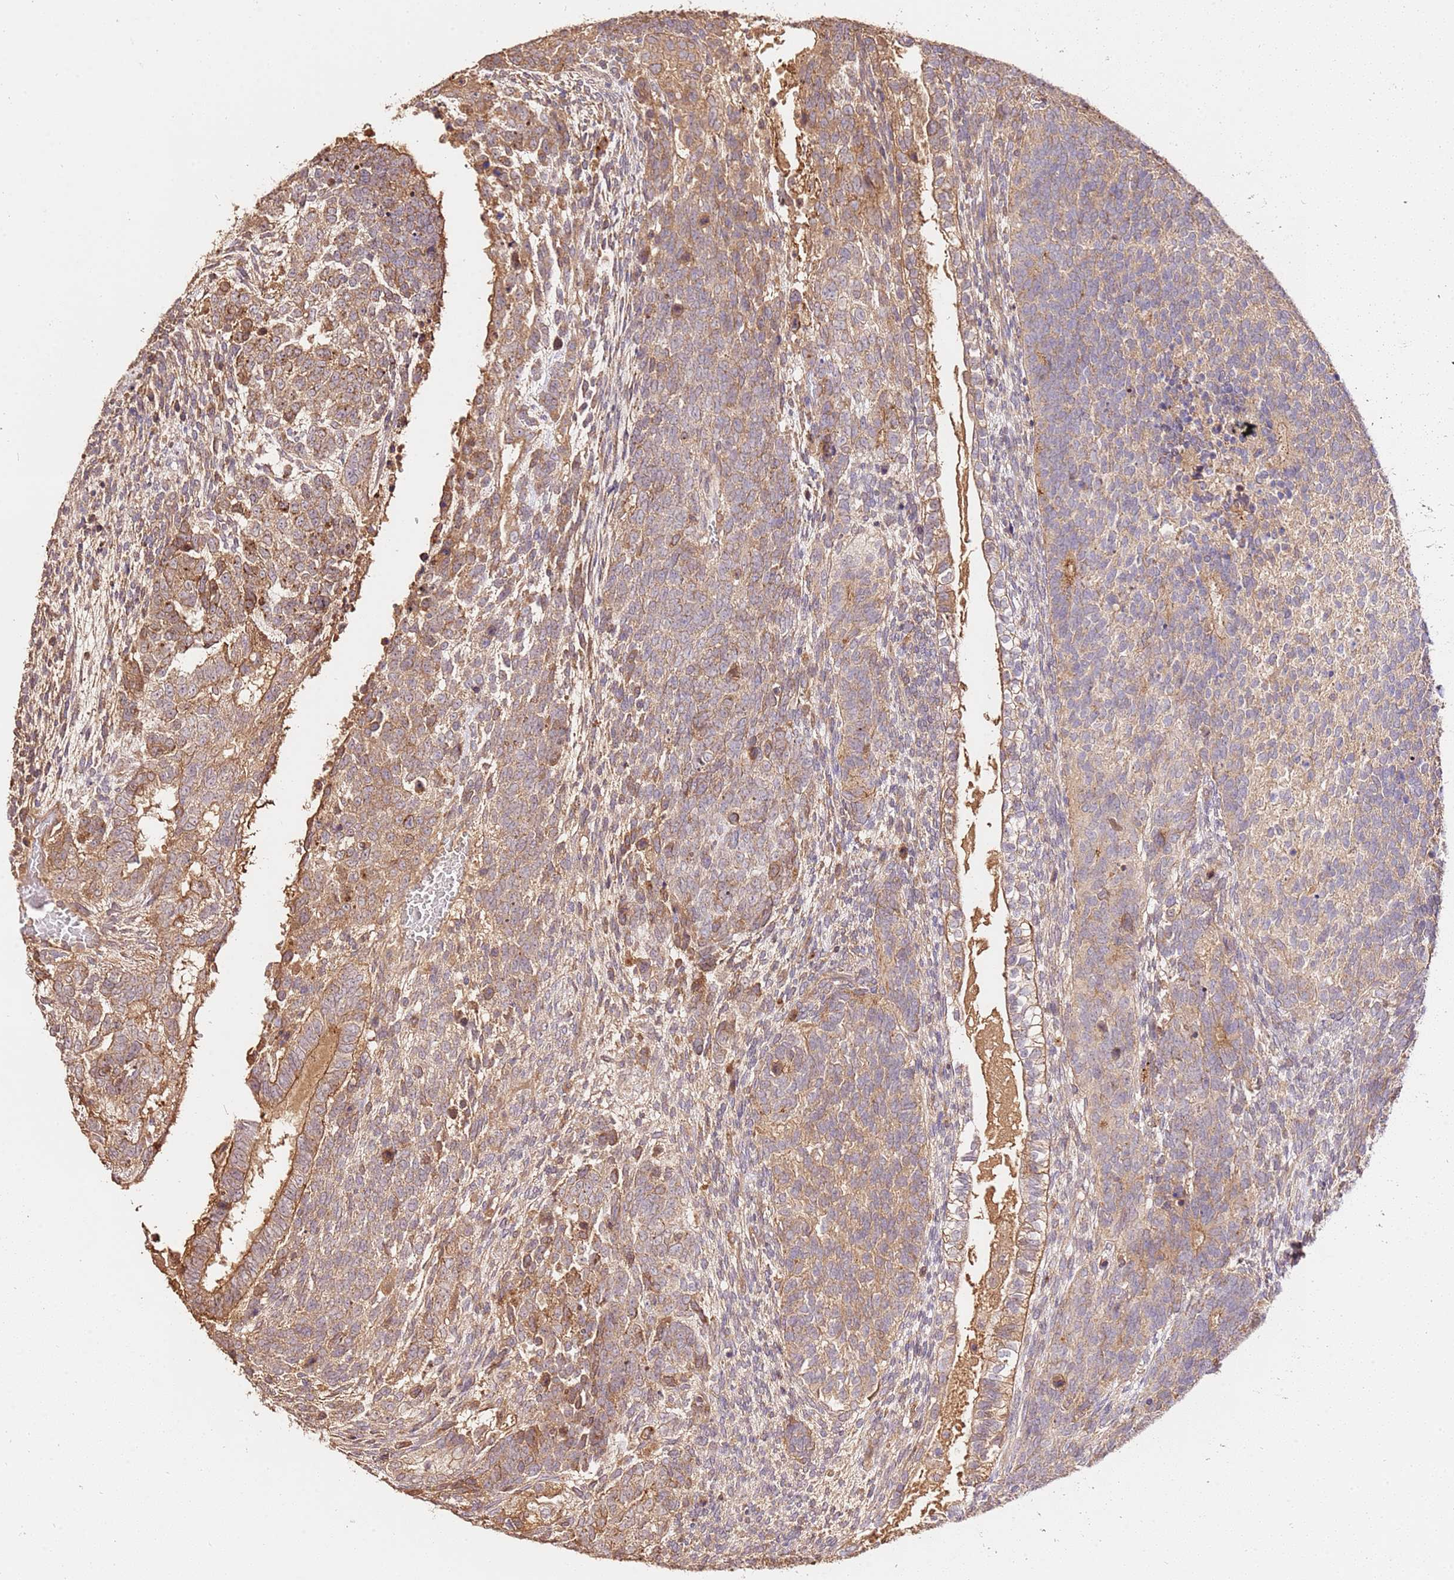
{"staining": {"intensity": "moderate", "quantity": "25%-75%", "location": "cytoplasmic/membranous"}, "tissue": "testis cancer", "cell_type": "Tumor cells", "image_type": "cancer", "snomed": [{"axis": "morphology", "description": "Carcinoma, Embryonal, NOS"}, {"axis": "topography", "description": "Testis"}], "caption": "This is a histology image of IHC staining of embryonal carcinoma (testis), which shows moderate staining in the cytoplasmic/membranous of tumor cells.", "gene": "CEP55", "patient": {"sex": "male", "age": 23}}